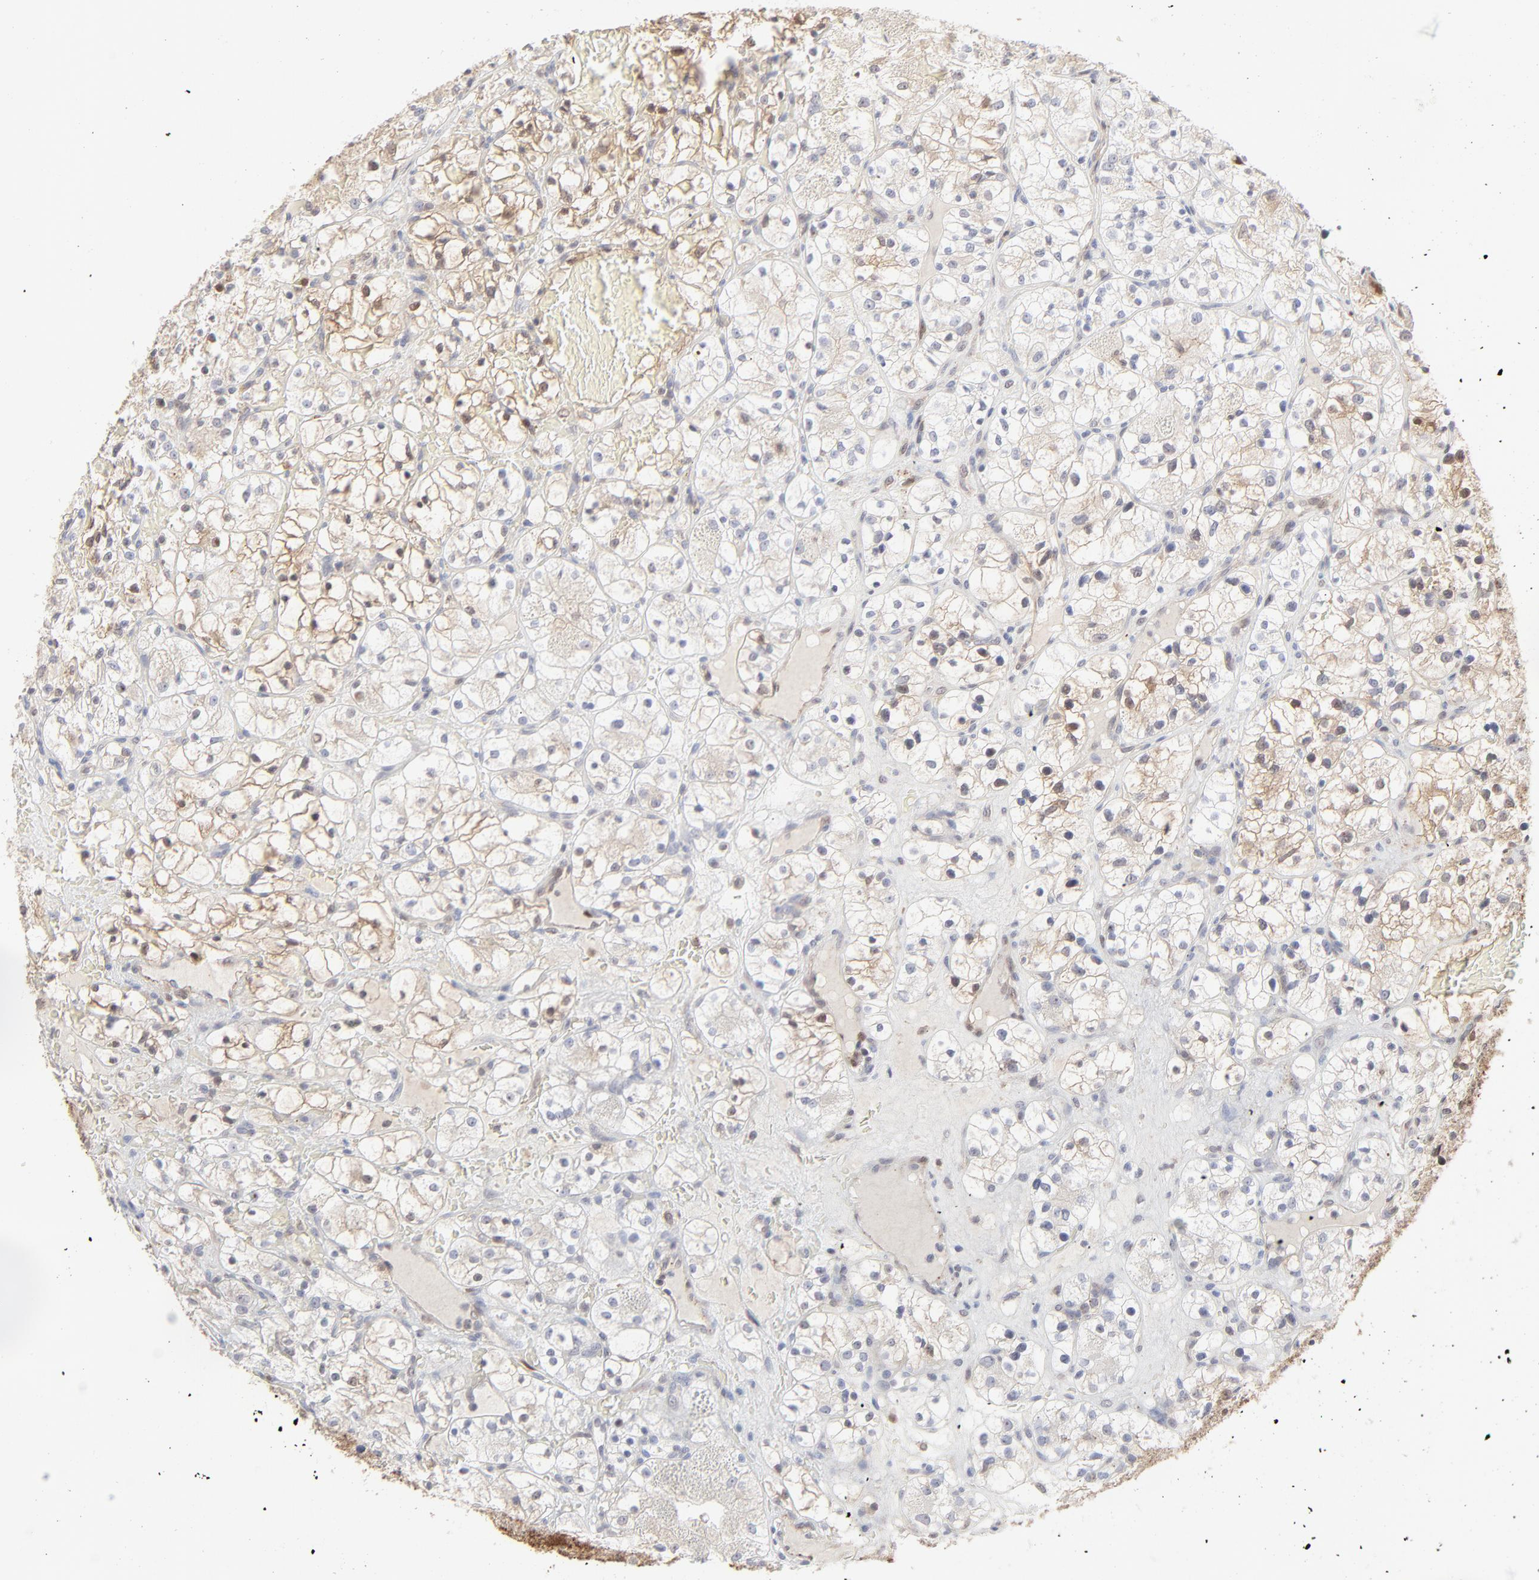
{"staining": {"intensity": "negative", "quantity": "none", "location": "none"}, "tissue": "renal cancer", "cell_type": "Tumor cells", "image_type": "cancer", "snomed": [{"axis": "morphology", "description": "Adenocarcinoma, NOS"}, {"axis": "topography", "description": "Kidney"}], "caption": "DAB immunohistochemical staining of human renal cancer (adenocarcinoma) shows no significant staining in tumor cells.", "gene": "CDK6", "patient": {"sex": "female", "age": 60}}